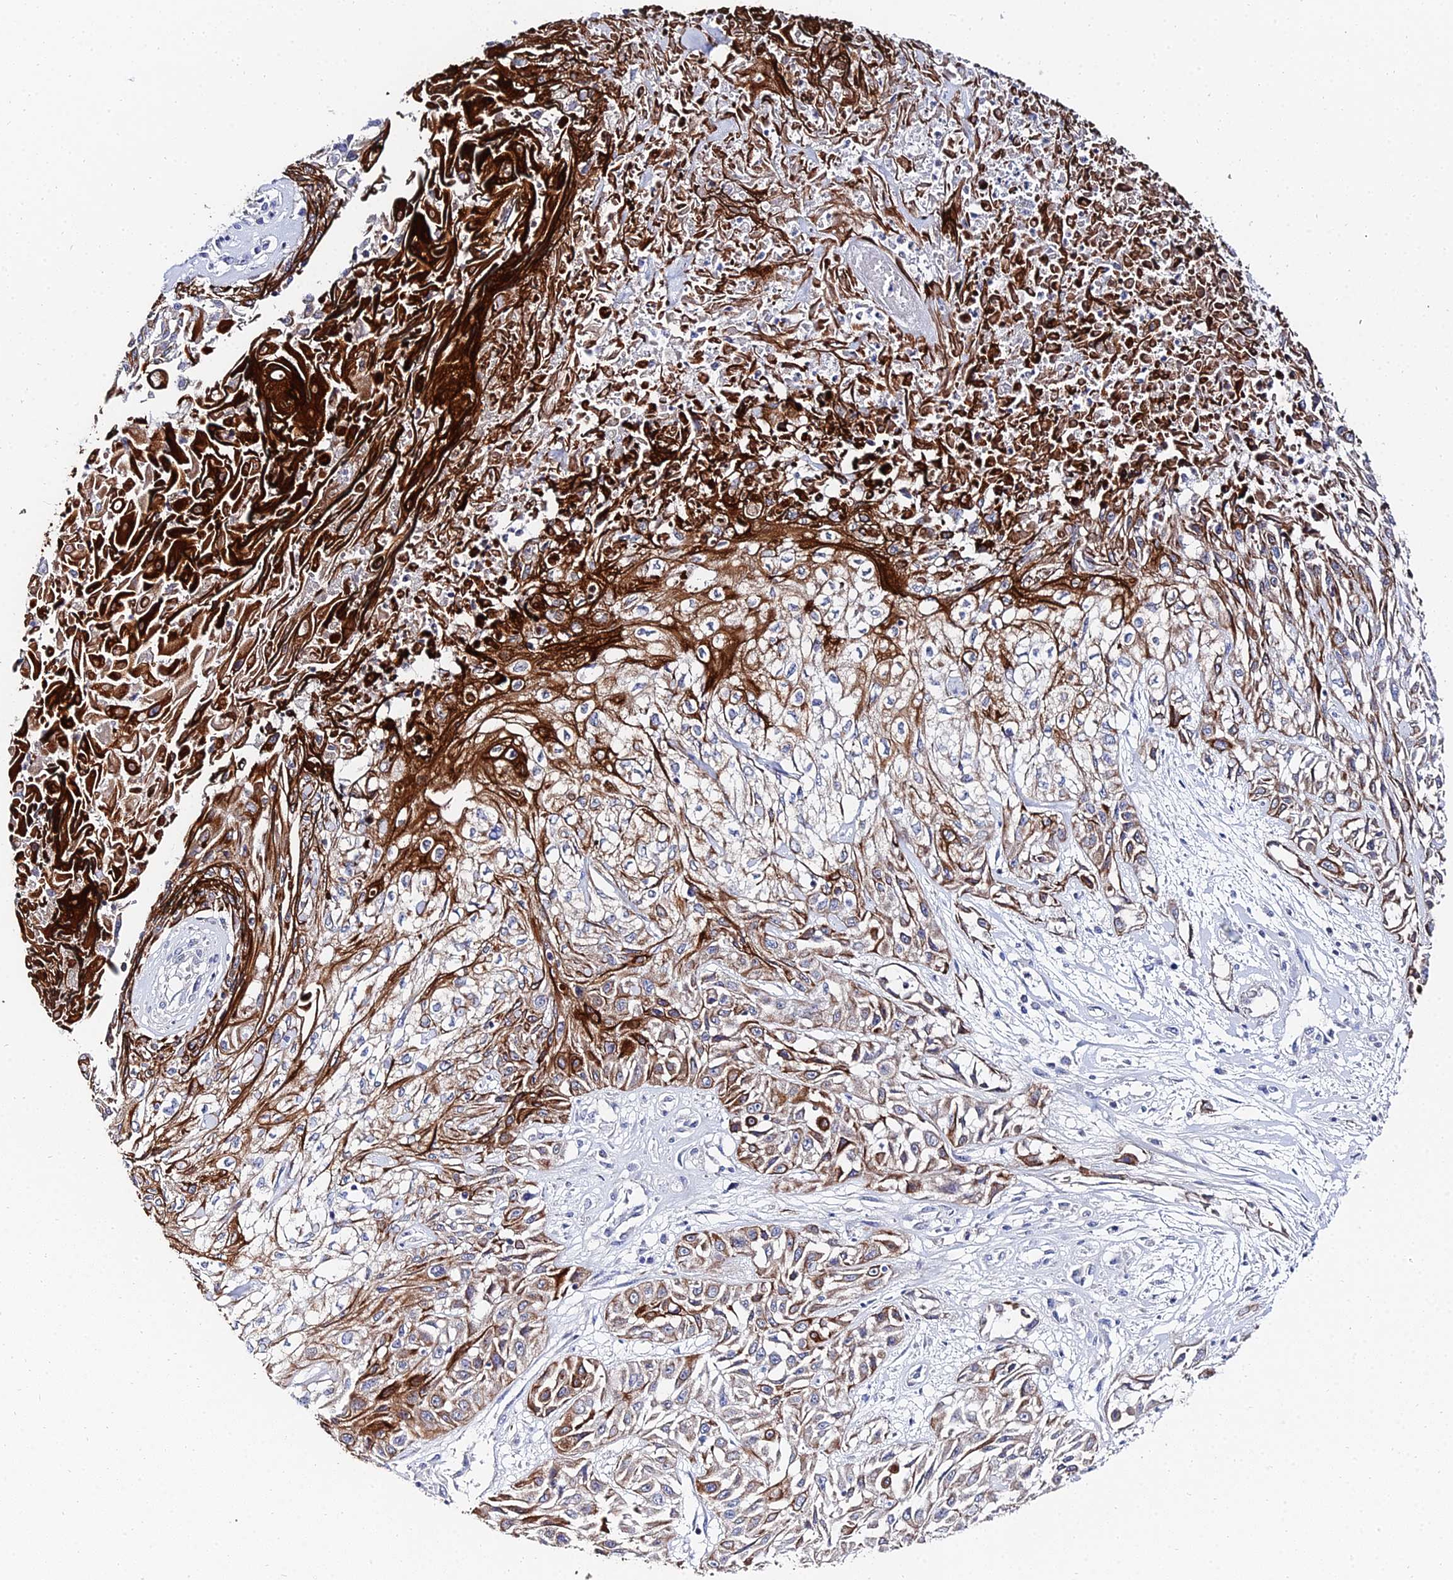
{"staining": {"intensity": "strong", "quantity": "25%-75%", "location": "cytoplasmic/membranous"}, "tissue": "skin cancer", "cell_type": "Tumor cells", "image_type": "cancer", "snomed": [{"axis": "morphology", "description": "Squamous cell carcinoma, NOS"}, {"axis": "morphology", "description": "Squamous cell carcinoma, metastatic, NOS"}, {"axis": "topography", "description": "Skin"}, {"axis": "topography", "description": "Lymph node"}], "caption": "Protein staining exhibits strong cytoplasmic/membranous positivity in approximately 25%-75% of tumor cells in skin cancer.", "gene": "KRT17", "patient": {"sex": "male", "age": 75}}